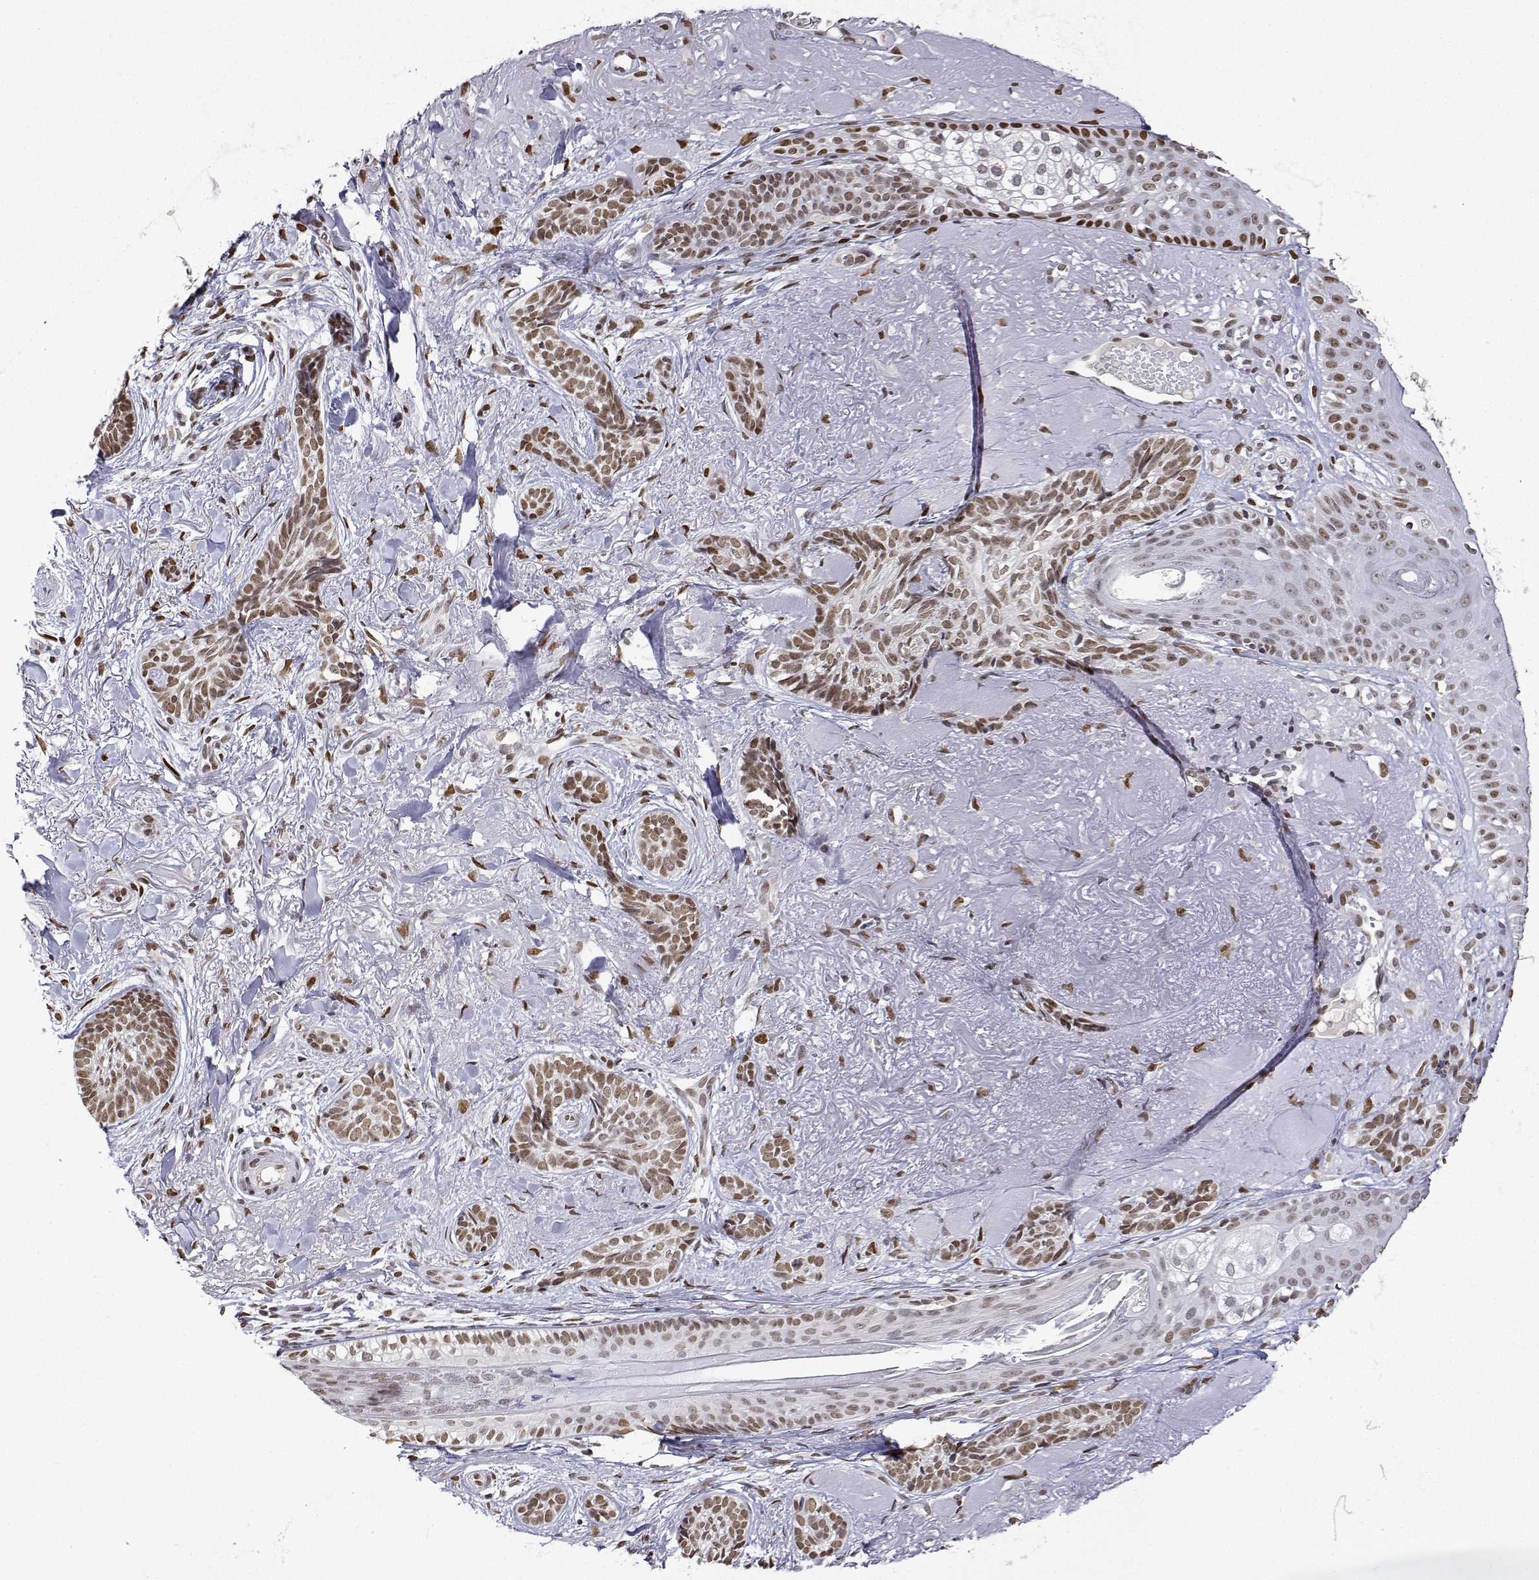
{"staining": {"intensity": "moderate", "quantity": ">75%", "location": "nuclear"}, "tissue": "skin cancer", "cell_type": "Tumor cells", "image_type": "cancer", "snomed": [{"axis": "morphology", "description": "Basal cell carcinoma"}, {"axis": "morphology", "description": "BCC, high aggressive"}, {"axis": "topography", "description": "Skin"}], "caption": "Human basal cell carcinoma (skin) stained for a protein (brown) reveals moderate nuclear positive staining in about >75% of tumor cells.", "gene": "XPC", "patient": {"sex": "female", "age": 79}}